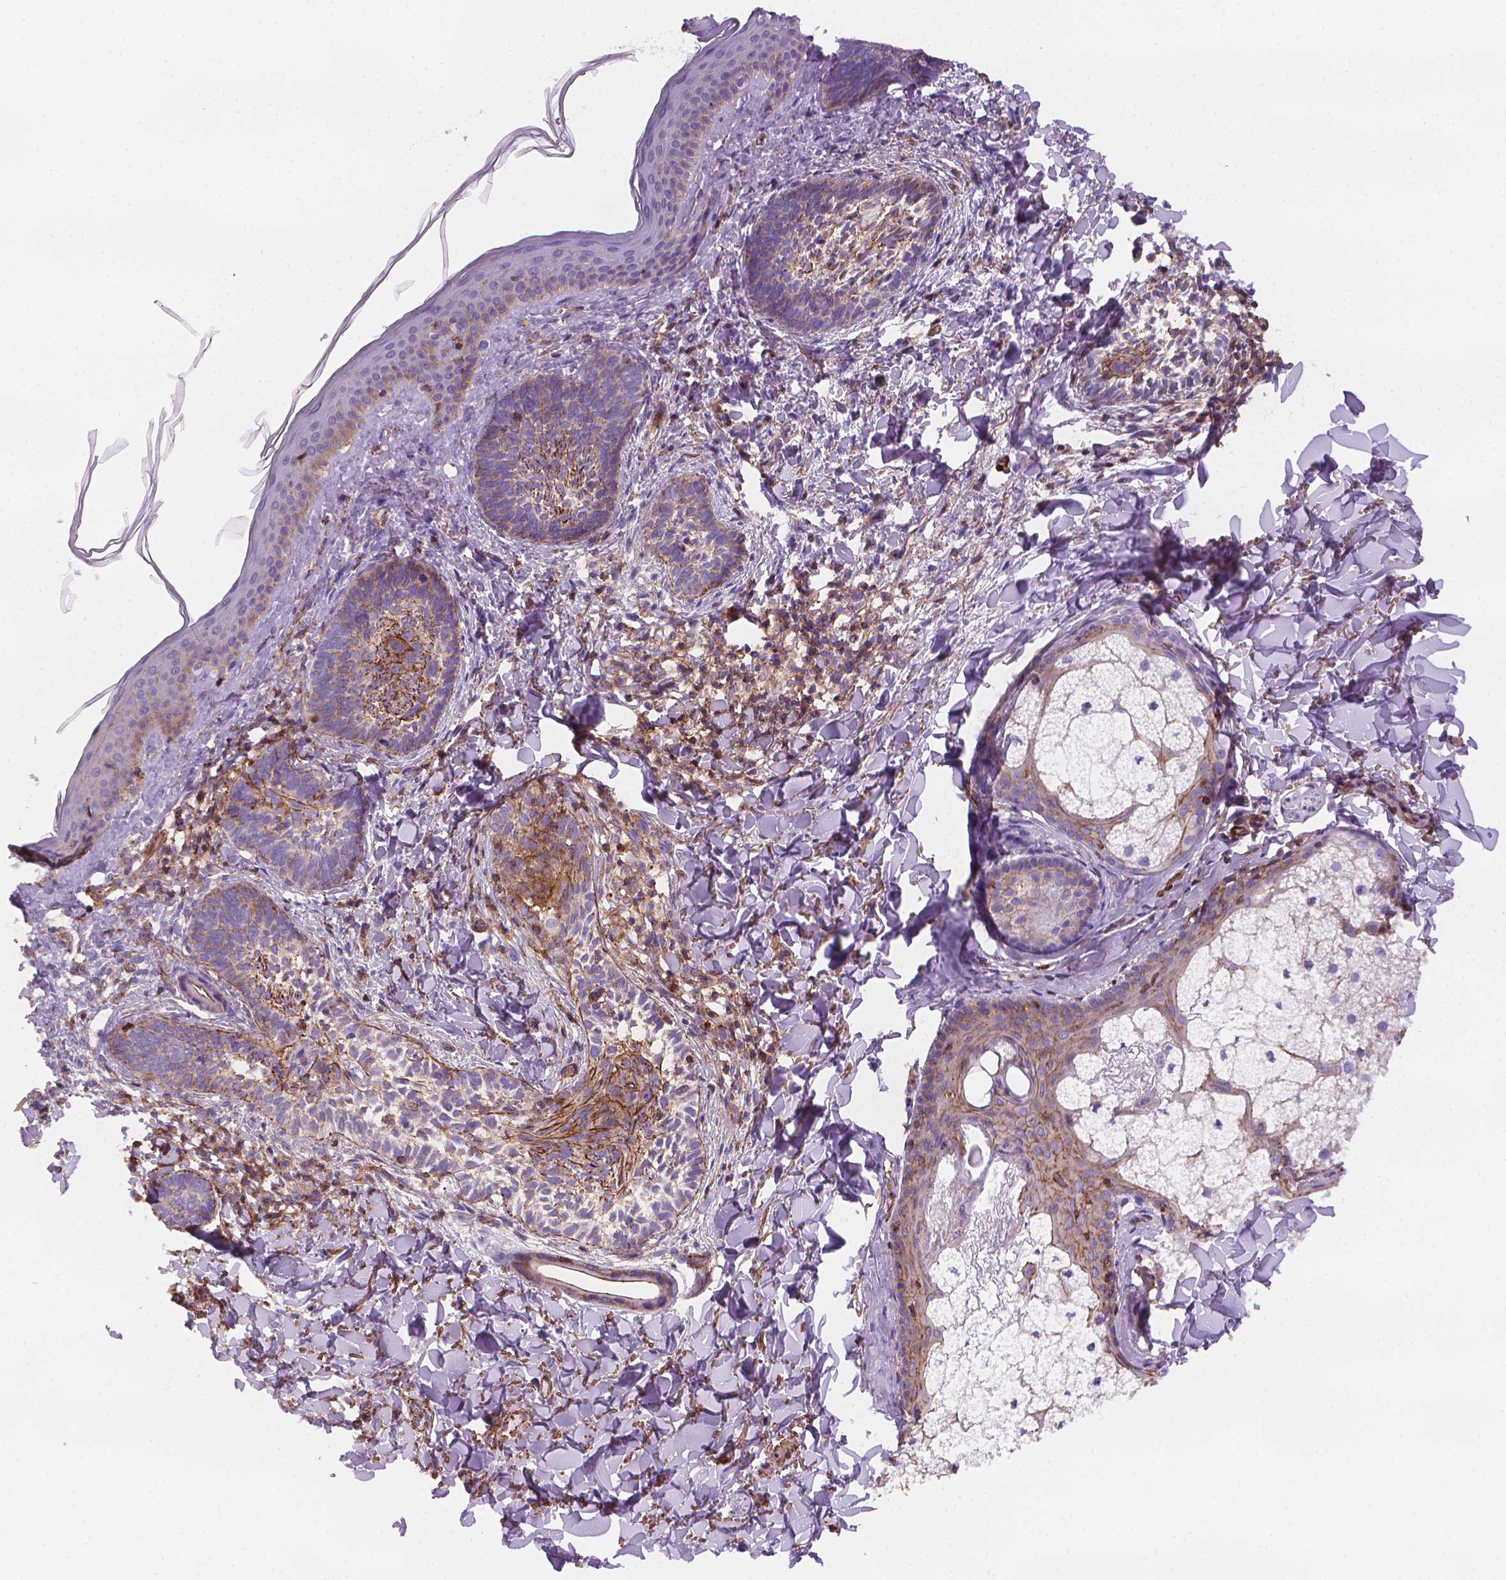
{"staining": {"intensity": "moderate", "quantity": "<25%", "location": "cytoplasmic/membranous"}, "tissue": "skin cancer", "cell_type": "Tumor cells", "image_type": "cancer", "snomed": [{"axis": "morphology", "description": "Normal tissue, NOS"}, {"axis": "morphology", "description": "Basal cell carcinoma"}, {"axis": "topography", "description": "Skin"}], "caption": "Immunohistochemical staining of skin cancer demonstrates moderate cytoplasmic/membranous protein expression in approximately <25% of tumor cells.", "gene": "PATJ", "patient": {"sex": "male", "age": 46}}